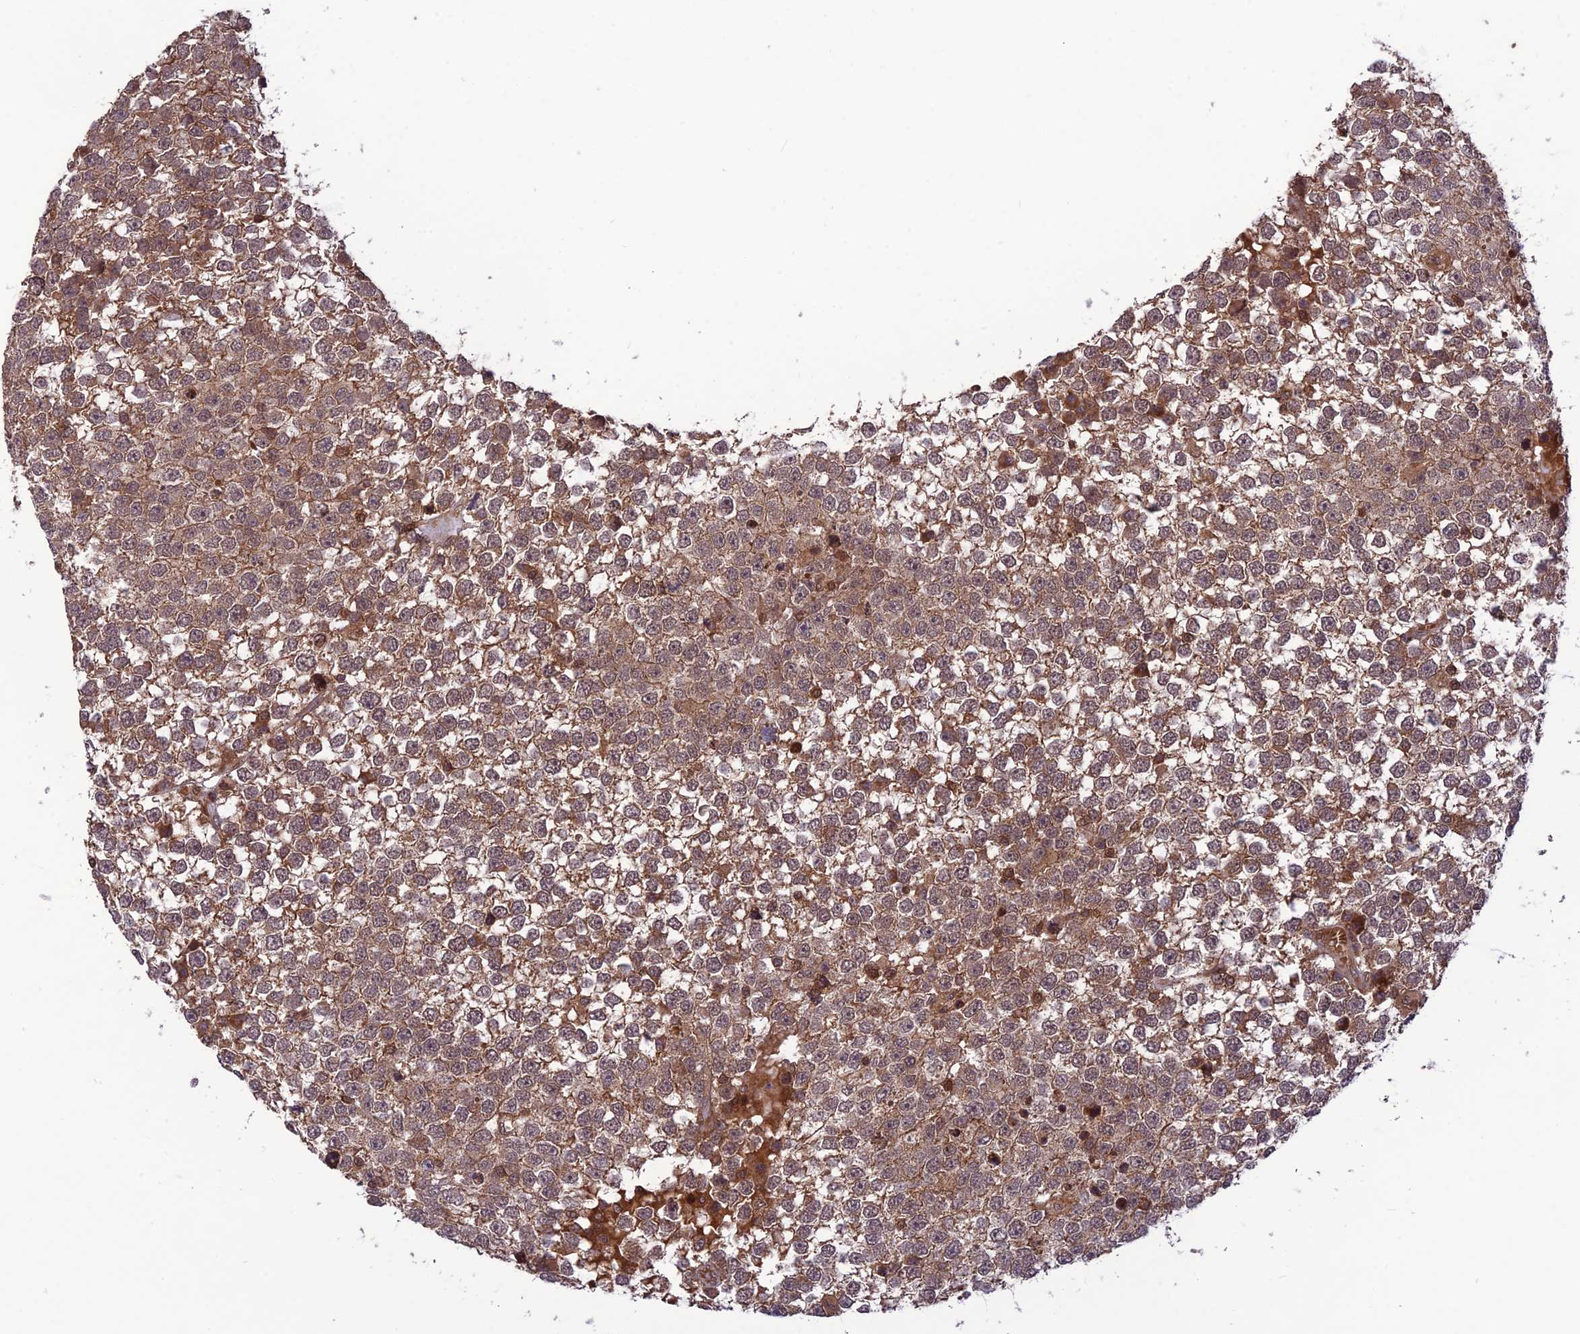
{"staining": {"intensity": "weak", "quantity": ">75%", "location": "cytoplasmic/membranous"}, "tissue": "testis cancer", "cell_type": "Tumor cells", "image_type": "cancer", "snomed": [{"axis": "morphology", "description": "Seminoma, NOS"}, {"axis": "topography", "description": "Testis"}], "caption": "IHC staining of testis cancer (seminoma), which demonstrates low levels of weak cytoplasmic/membranous positivity in approximately >75% of tumor cells indicating weak cytoplasmic/membranous protein positivity. The staining was performed using DAB (brown) for protein detection and nuclei were counterstained in hematoxylin (blue).", "gene": "NDUFC1", "patient": {"sex": "male", "age": 65}}